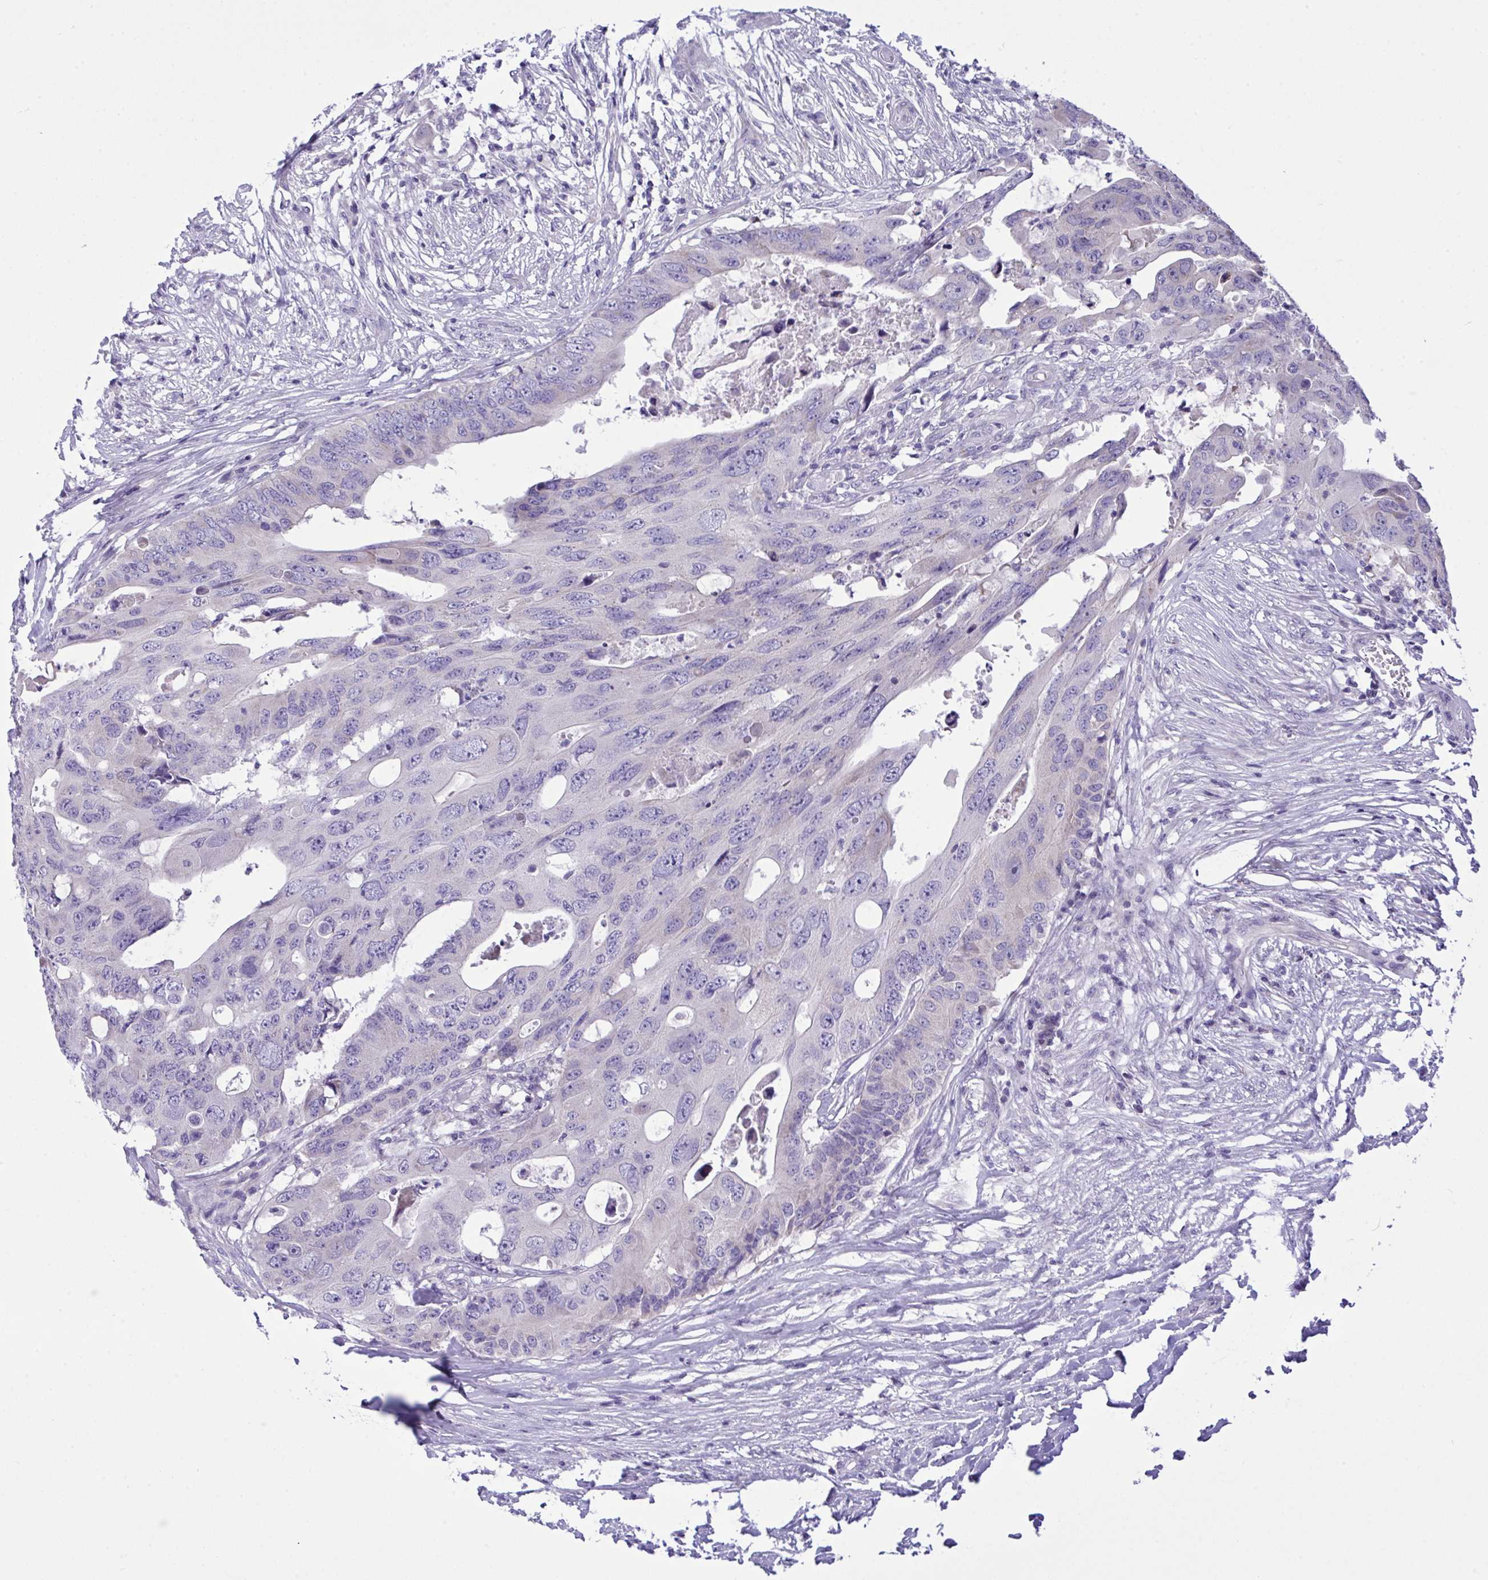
{"staining": {"intensity": "negative", "quantity": "none", "location": "none"}, "tissue": "colorectal cancer", "cell_type": "Tumor cells", "image_type": "cancer", "snomed": [{"axis": "morphology", "description": "Adenocarcinoma, NOS"}, {"axis": "topography", "description": "Colon"}], "caption": "An IHC histopathology image of colorectal adenocarcinoma is shown. There is no staining in tumor cells of colorectal adenocarcinoma.", "gene": "WDR97", "patient": {"sex": "male", "age": 71}}